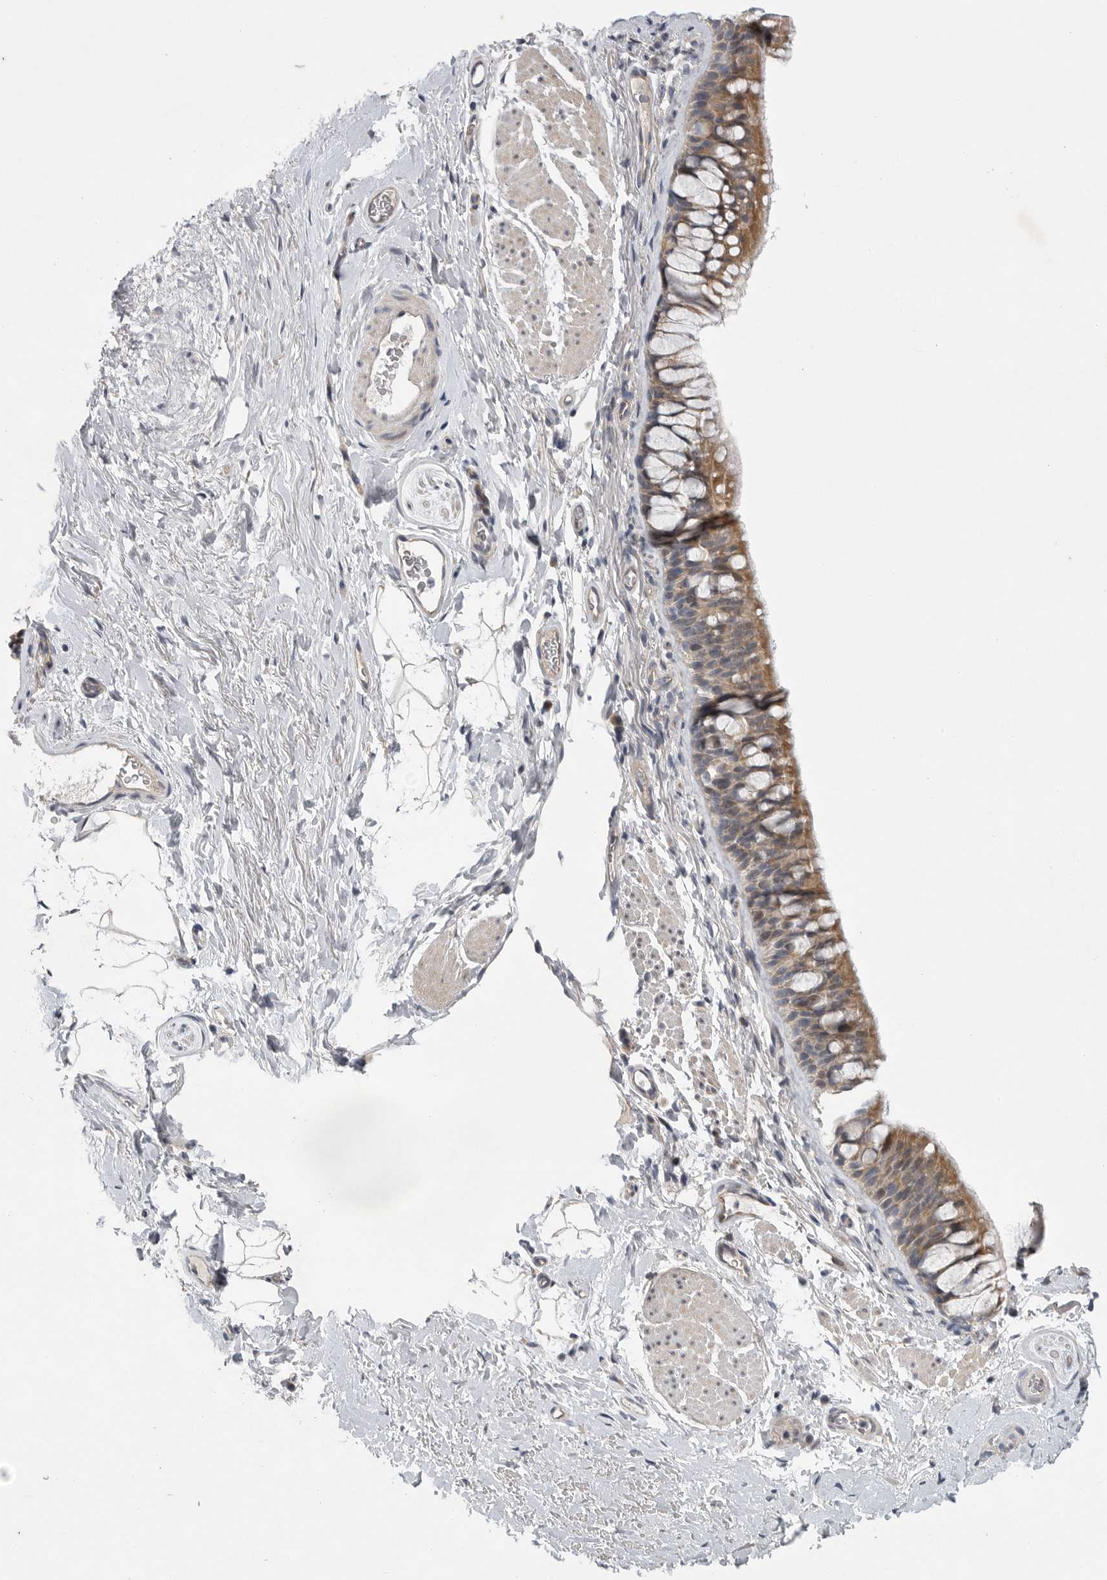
{"staining": {"intensity": "moderate", "quantity": ">75%", "location": "cytoplasmic/membranous"}, "tissue": "bronchus", "cell_type": "Respiratory epithelial cells", "image_type": "normal", "snomed": [{"axis": "morphology", "description": "Normal tissue, NOS"}, {"axis": "topography", "description": "Cartilage tissue"}, {"axis": "topography", "description": "Bronchus"}], "caption": "Moderate cytoplasmic/membranous positivity for a protein is seen in about >75% of respiratory epithelial cells of unremarkable bronchus using IHC.", "gene": "FBXO43", "patient": {"sex": "female", "age": 53}}